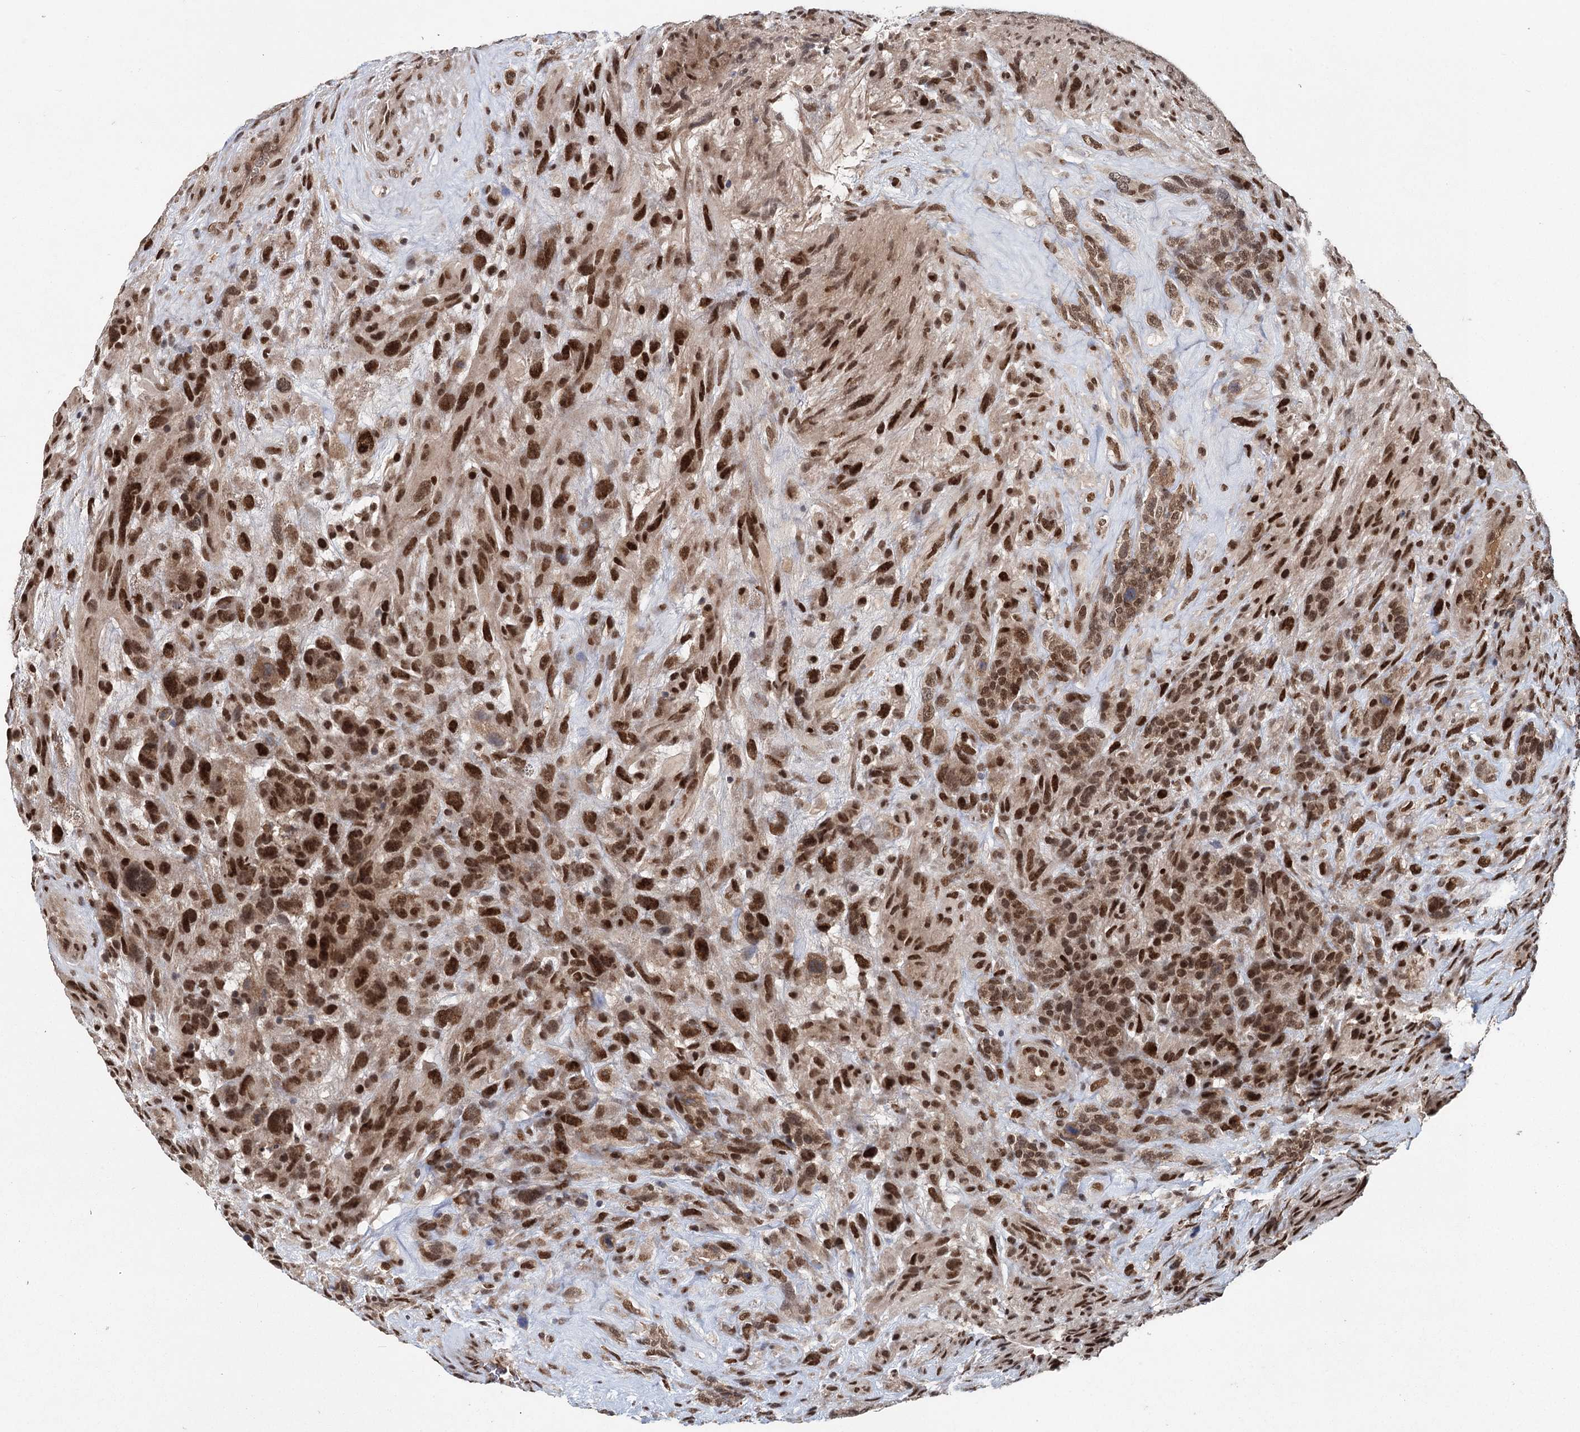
{"staining": {"intensity": "strong", "quantity": ">75%", "location": "nuclear"}, "tissue": "glioma", "cell_type": "Tumor cells", "image_type": "cancer", "snomed": [{"axis": "morphology", "description": "Glioma, malignant, High grade"}, {"axis": "topography", "description": "Brain"}], "caption": "Glioma stained for a protein shows strong nuclear positivity in tumor cells. The protein of interest is shown in brown color, while the nuclei are stained blue.", "gene": "MYG1", "patient": {"sex": "male", "age": 61}}